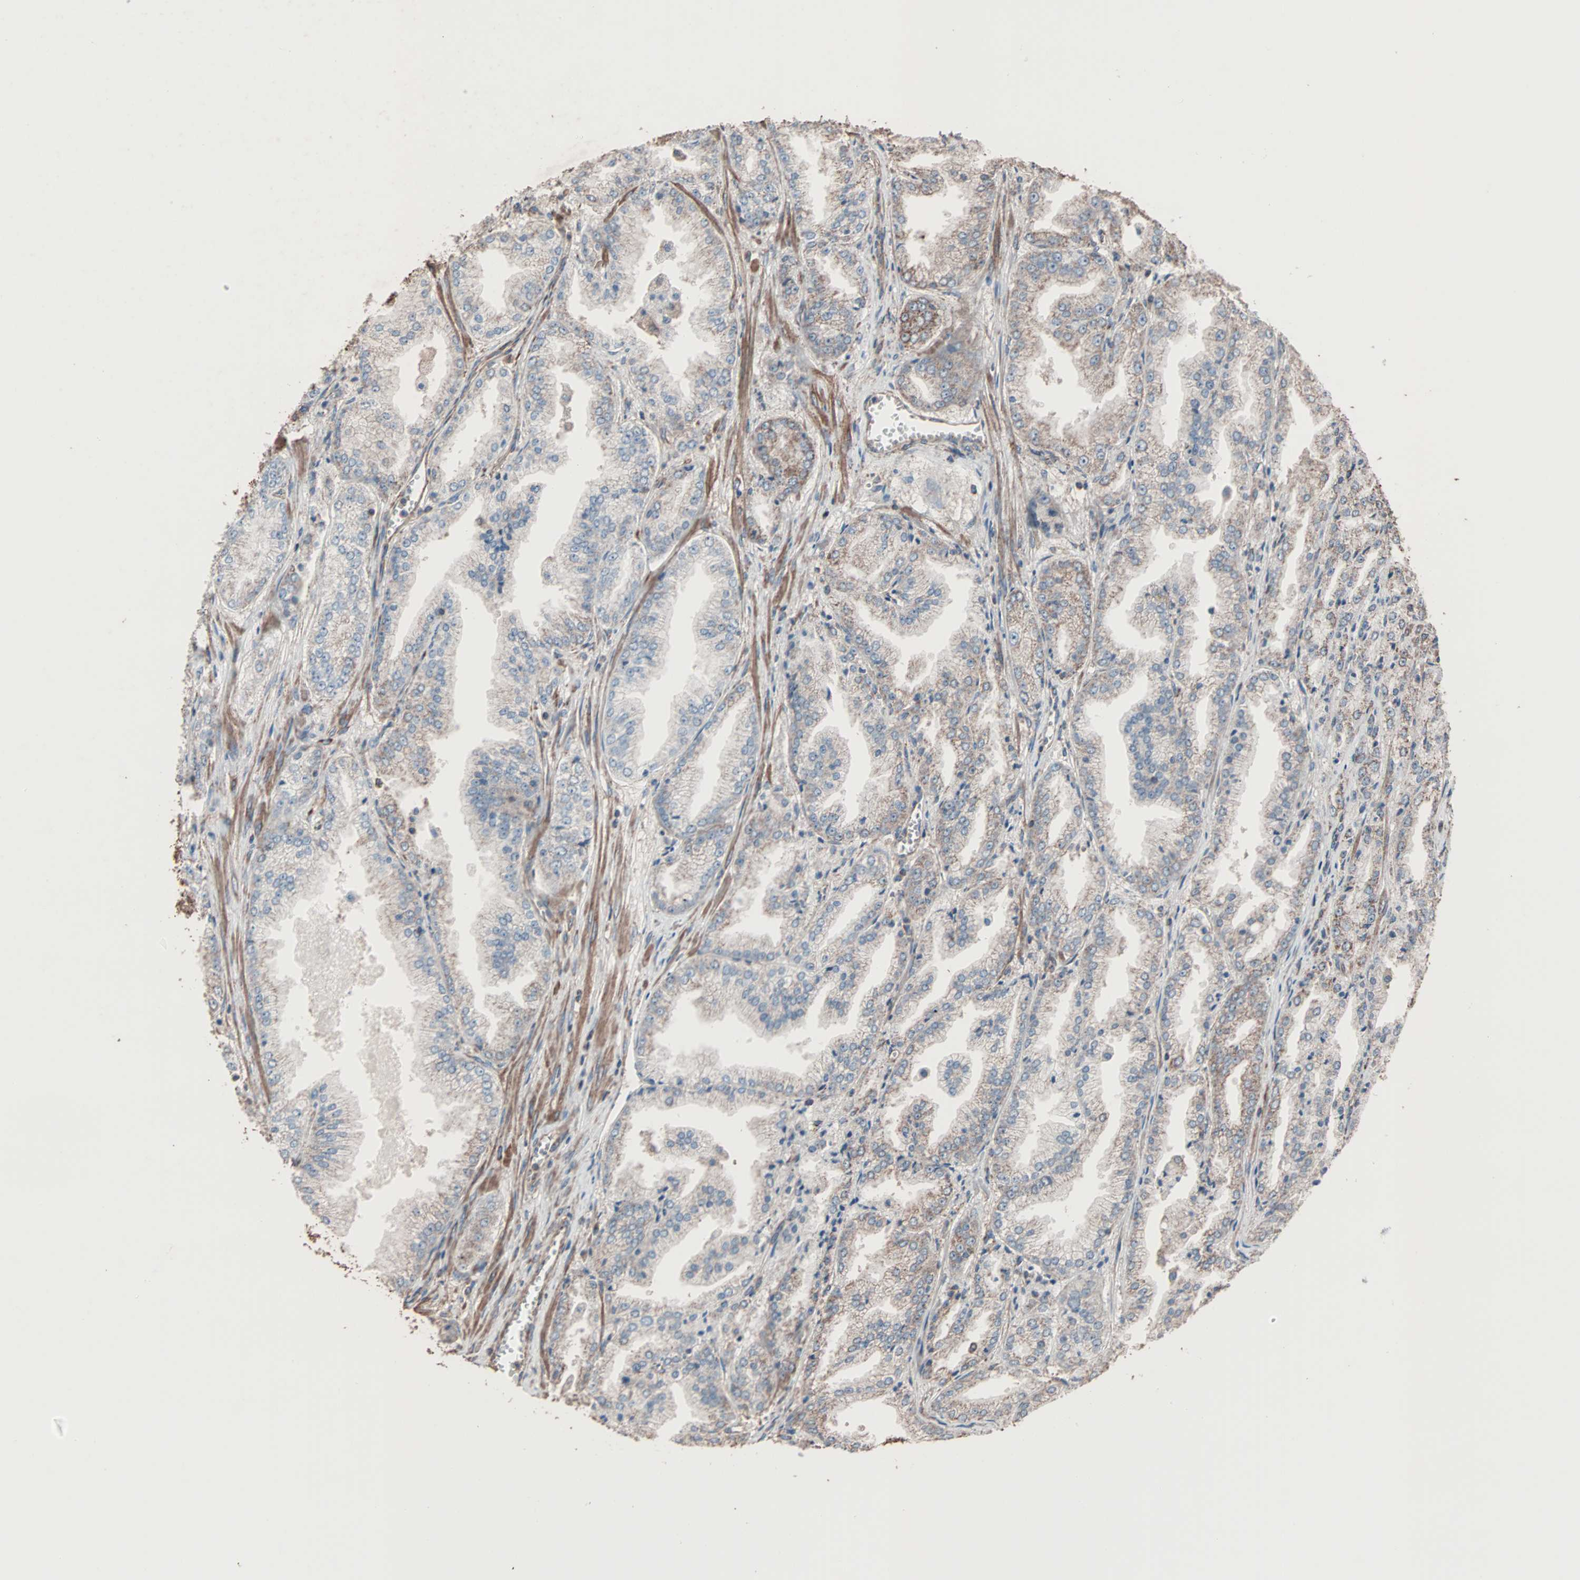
{"staining": {"intensity": "weak", "quantity": "25%-75%", "location": "cytoplasmic/membranous"}, "tissue": "prostate cancer", "cell_type": "Tumor cells", "image_type": "cancer", "snomed": [{"axis": "morphology", "description": "Adenocarcinoma, High grade"}, {"axis": "topography", "description": "Prostate"}], "caption": "High-grade adenocarcinoma (prostate) stained with a protein marker shows weak staining in tumor cells.", "gene": "MRPL2", "patient": {"sex": "male", "age": 61}}